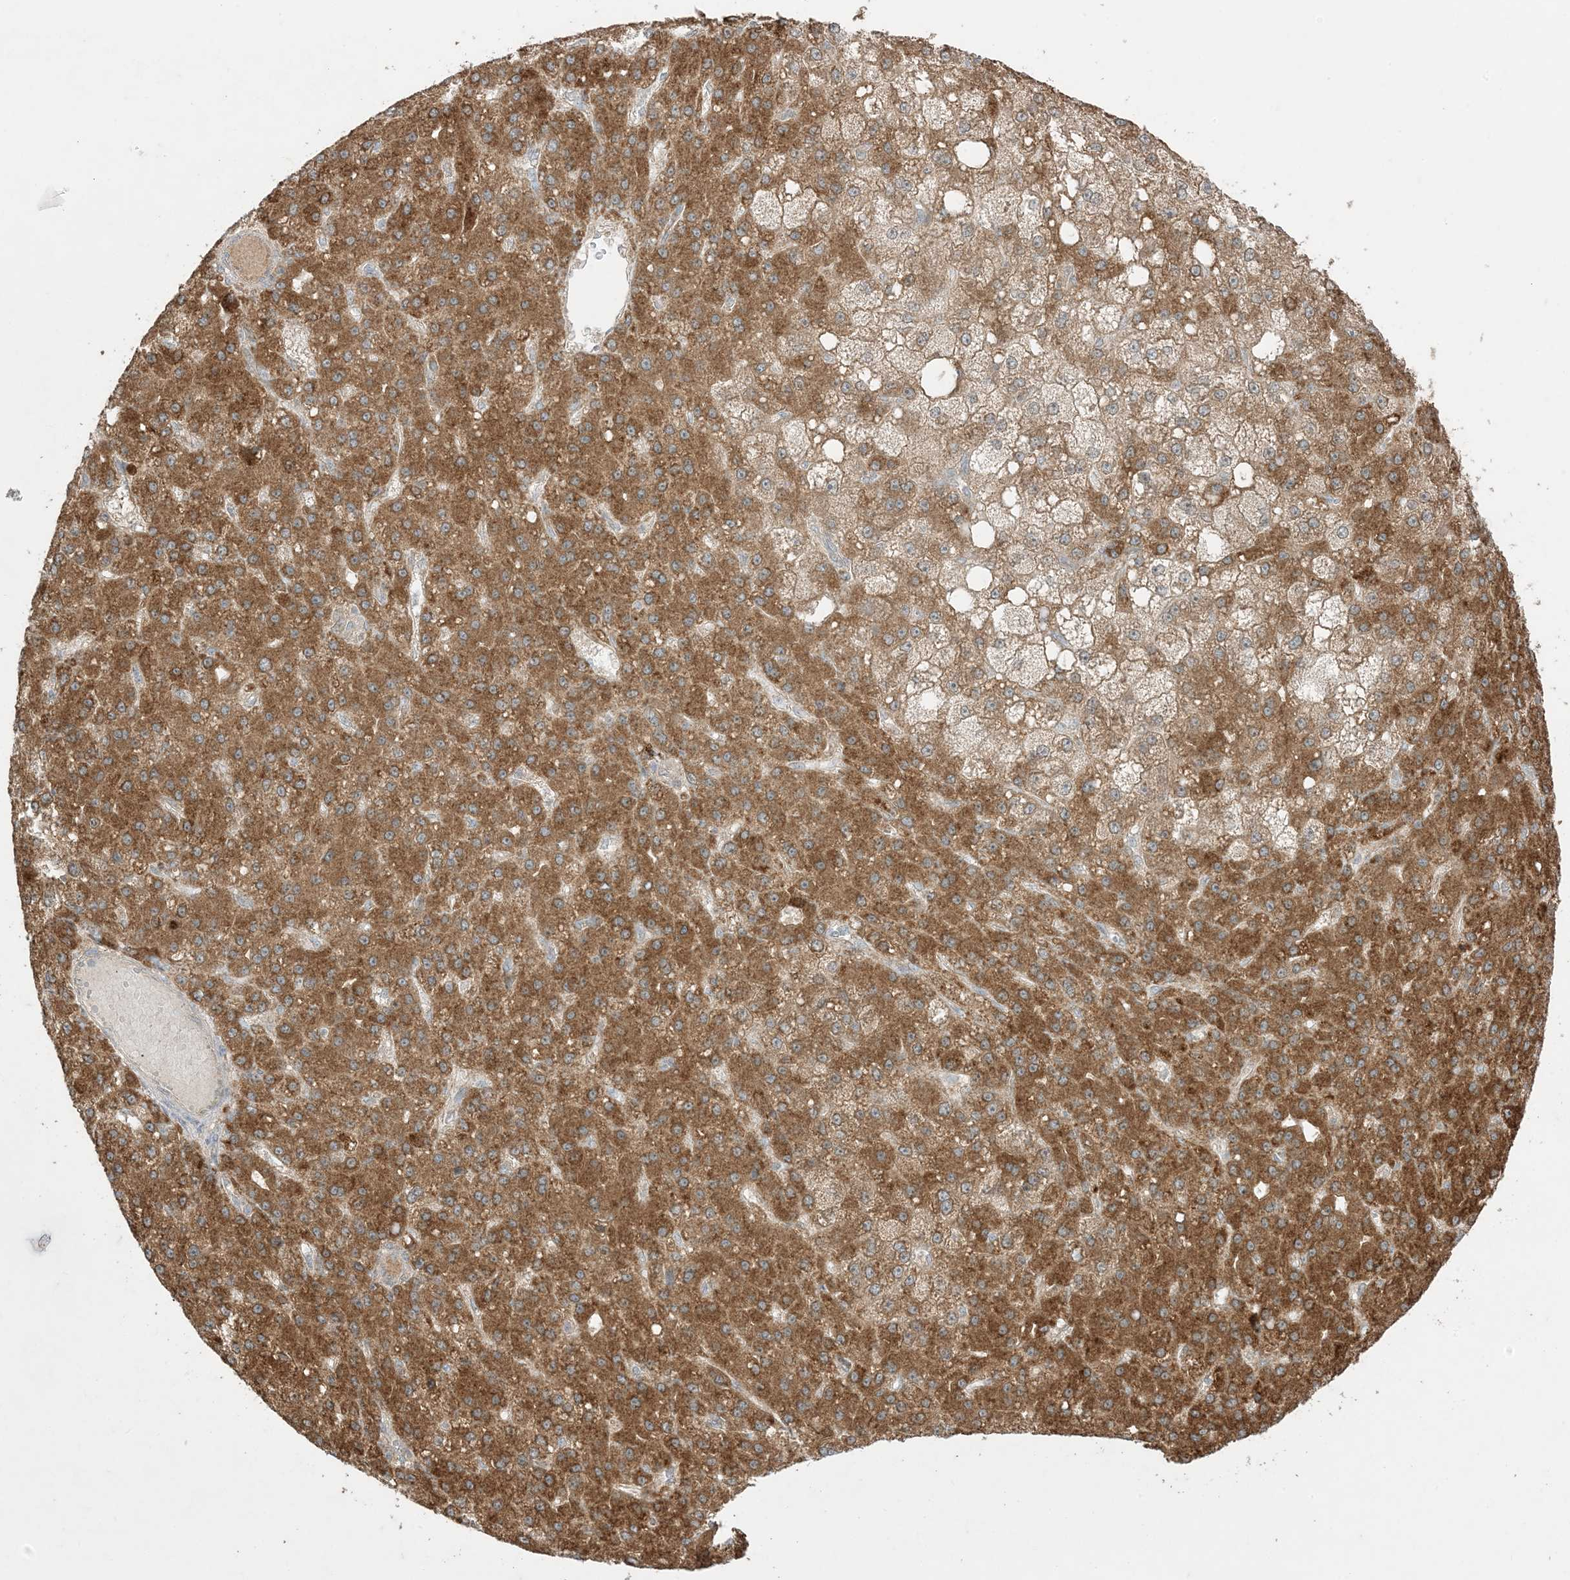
{"staining": {"intensity": "moderate", "quantity": ">75%", "location": "cytoplasmic/membranous"}, "tissue": "liver cancer", "cell_type": "Tumor cells", "image_type": "cancer", "snomed": [{"axis": "morphology", "description": "Carcinoma, Hepatocellular, NOS"}, {"axis": "topography", "description": "Liver"}], "caption": "Brown immunohistochemical staining in hepatocellular carcinoma (liver) shows moderate cytoplasmic/membranous expression in about >75% of tumor cells.", "gene": "ODC1", "patient": {"sex": "male", "age": 67}}